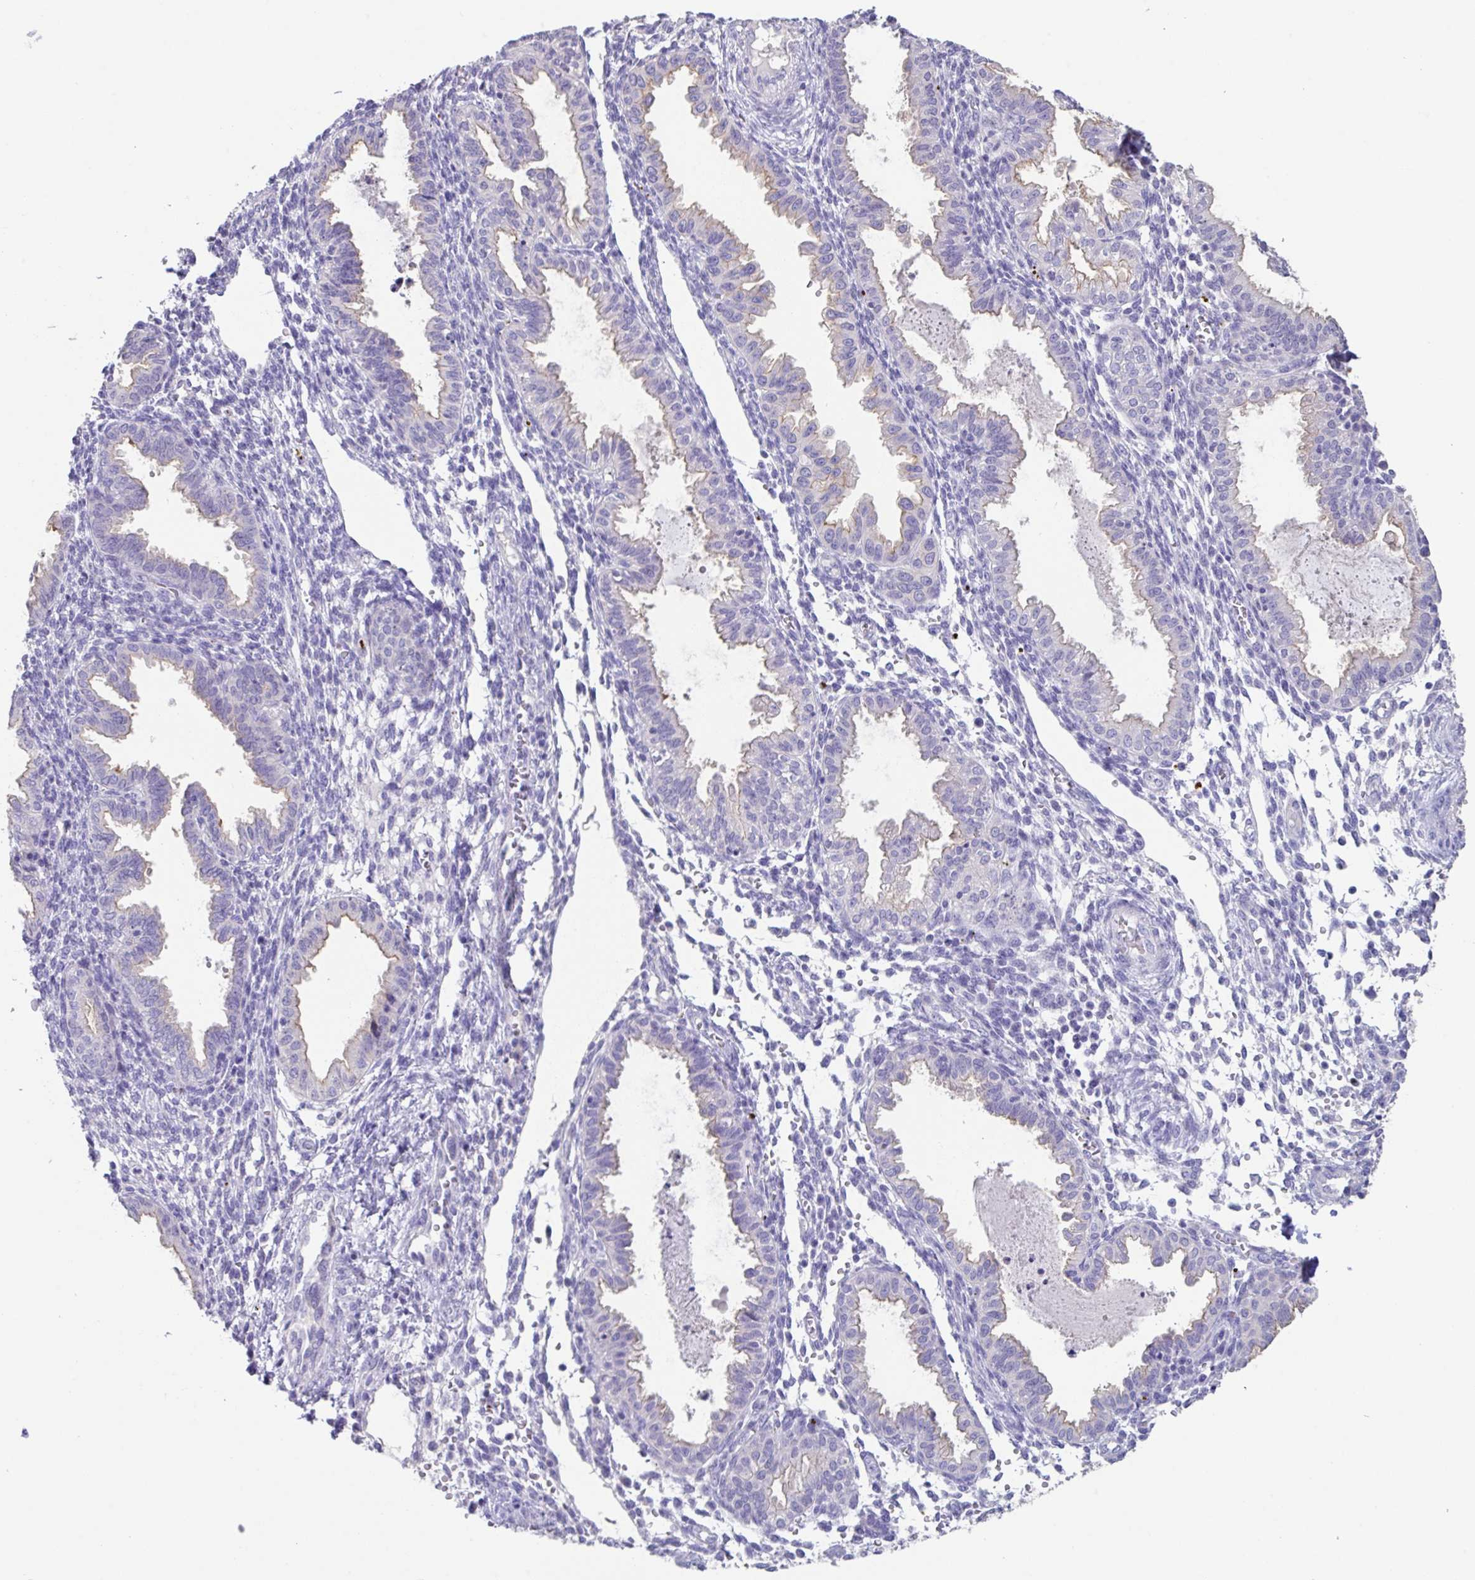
{"staining": {"intensity": "negative", "quantity": "none", "location": "none"}, "tissue": "endometrium", "cell_type": "Cells in endometrial stroma", "image_type": "normal", "snomed": [{"axis": "morphology", "description": "Normal tissue, NOS"}, {"axis": "topography", "description": "Endometrium"}], "caption": "Endometrium stained for a protein using immunohistochemistry (IHC) demonstrates no staining cells in endometrial stroma.", "gene": "SLC44A4", "patient": {"sex": "female", "age": 33}}